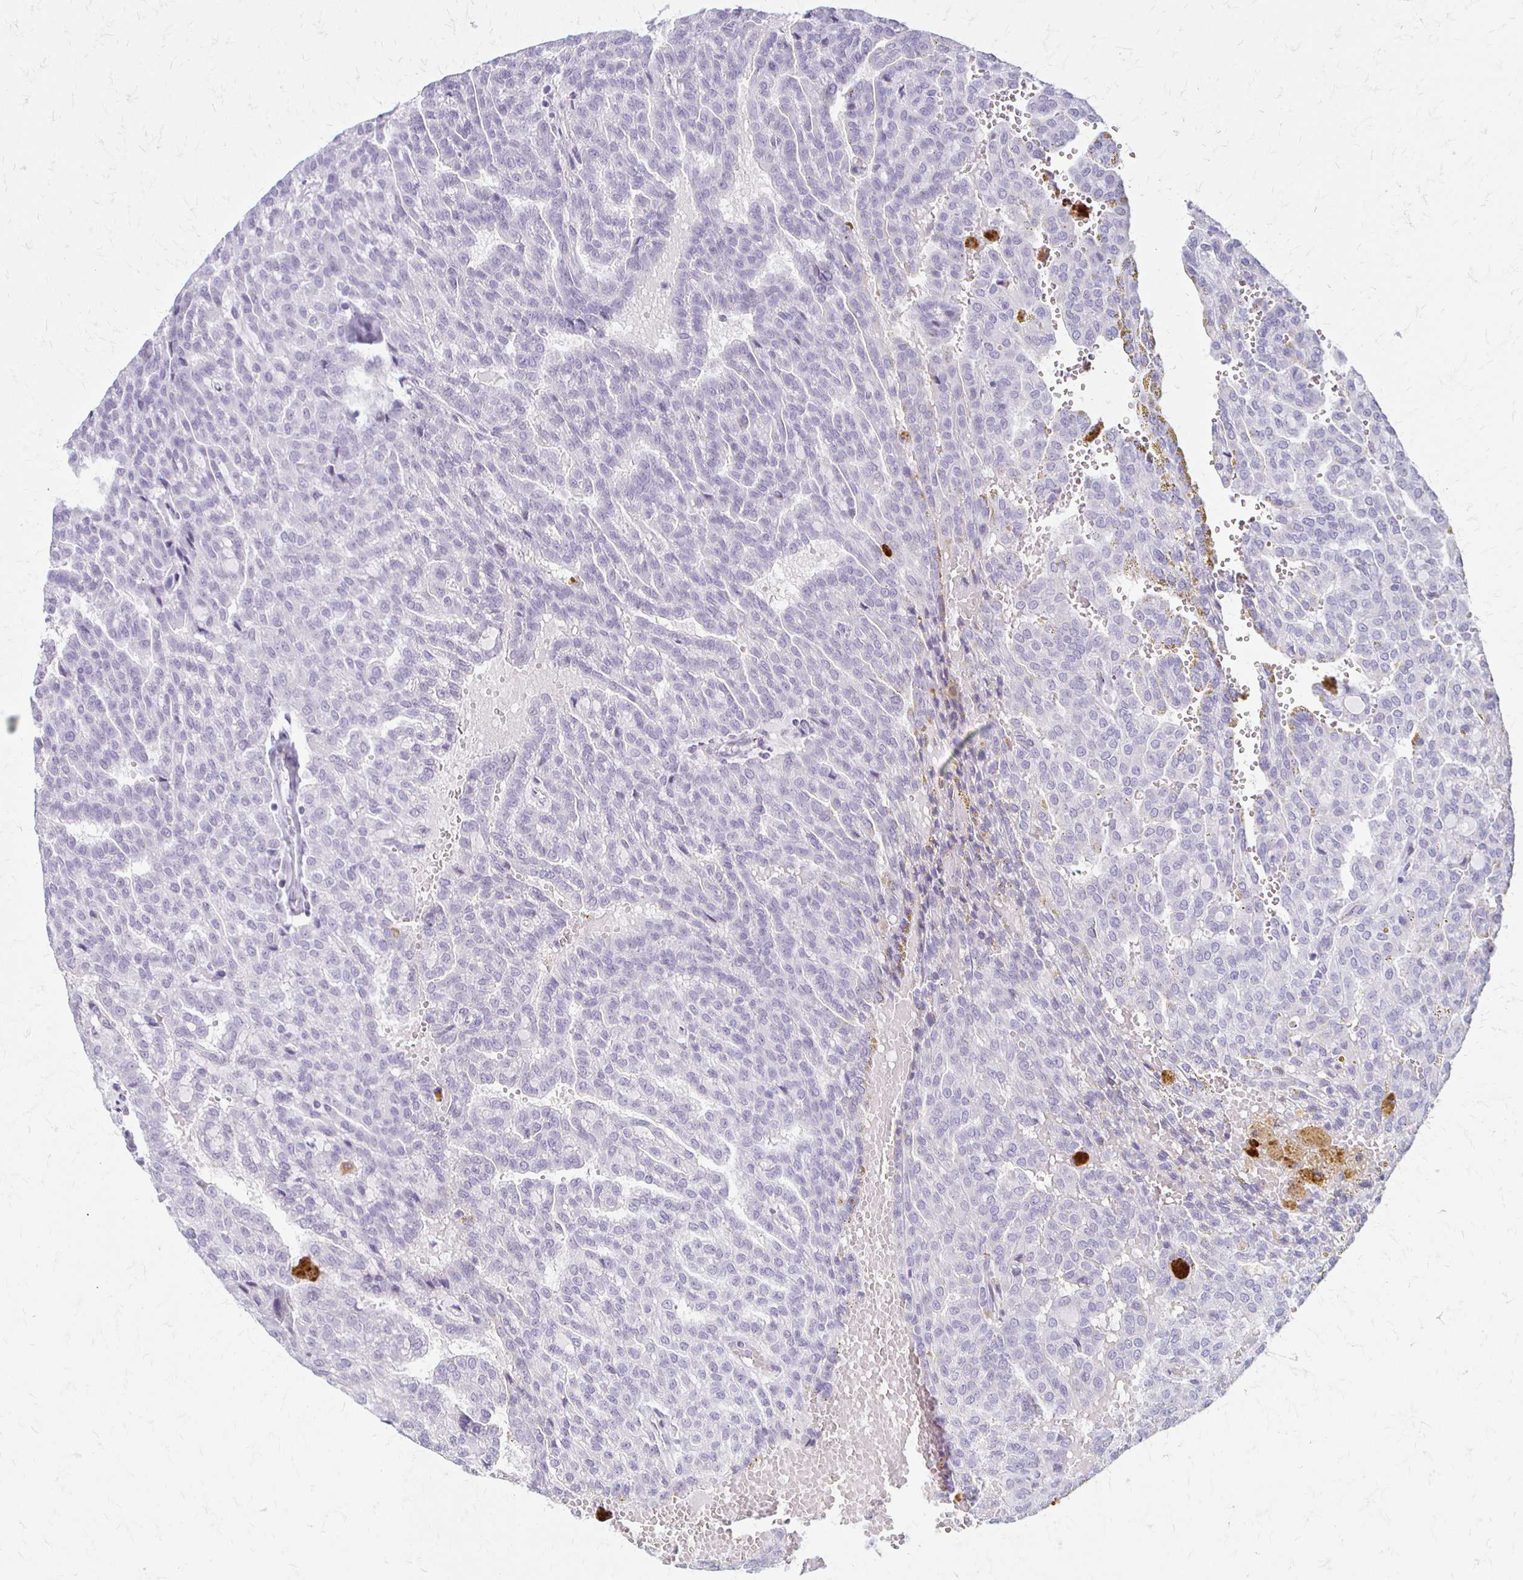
{"staining": {"intensity": "negative", "quantity": "none", "location": "none"}, "tissue": "renal cancer", "cell_type": "Tumor cells", "image_type": "cancer", "snomed": [{"axis": "morphology", "description": "Adenocarcinoma, NOS"}, {"axis": "topography", "description": "Kidney"}], "caption": "High magnification brightfield microscopy of renal cancer stained with DAB (3,3'-diaminobenzidine) (brown) and counterstained with hematoxylin (blue): tumor cells show no significant expression.", "gene": "ACP5", "patient": {"sex": "male", "age": 63}}